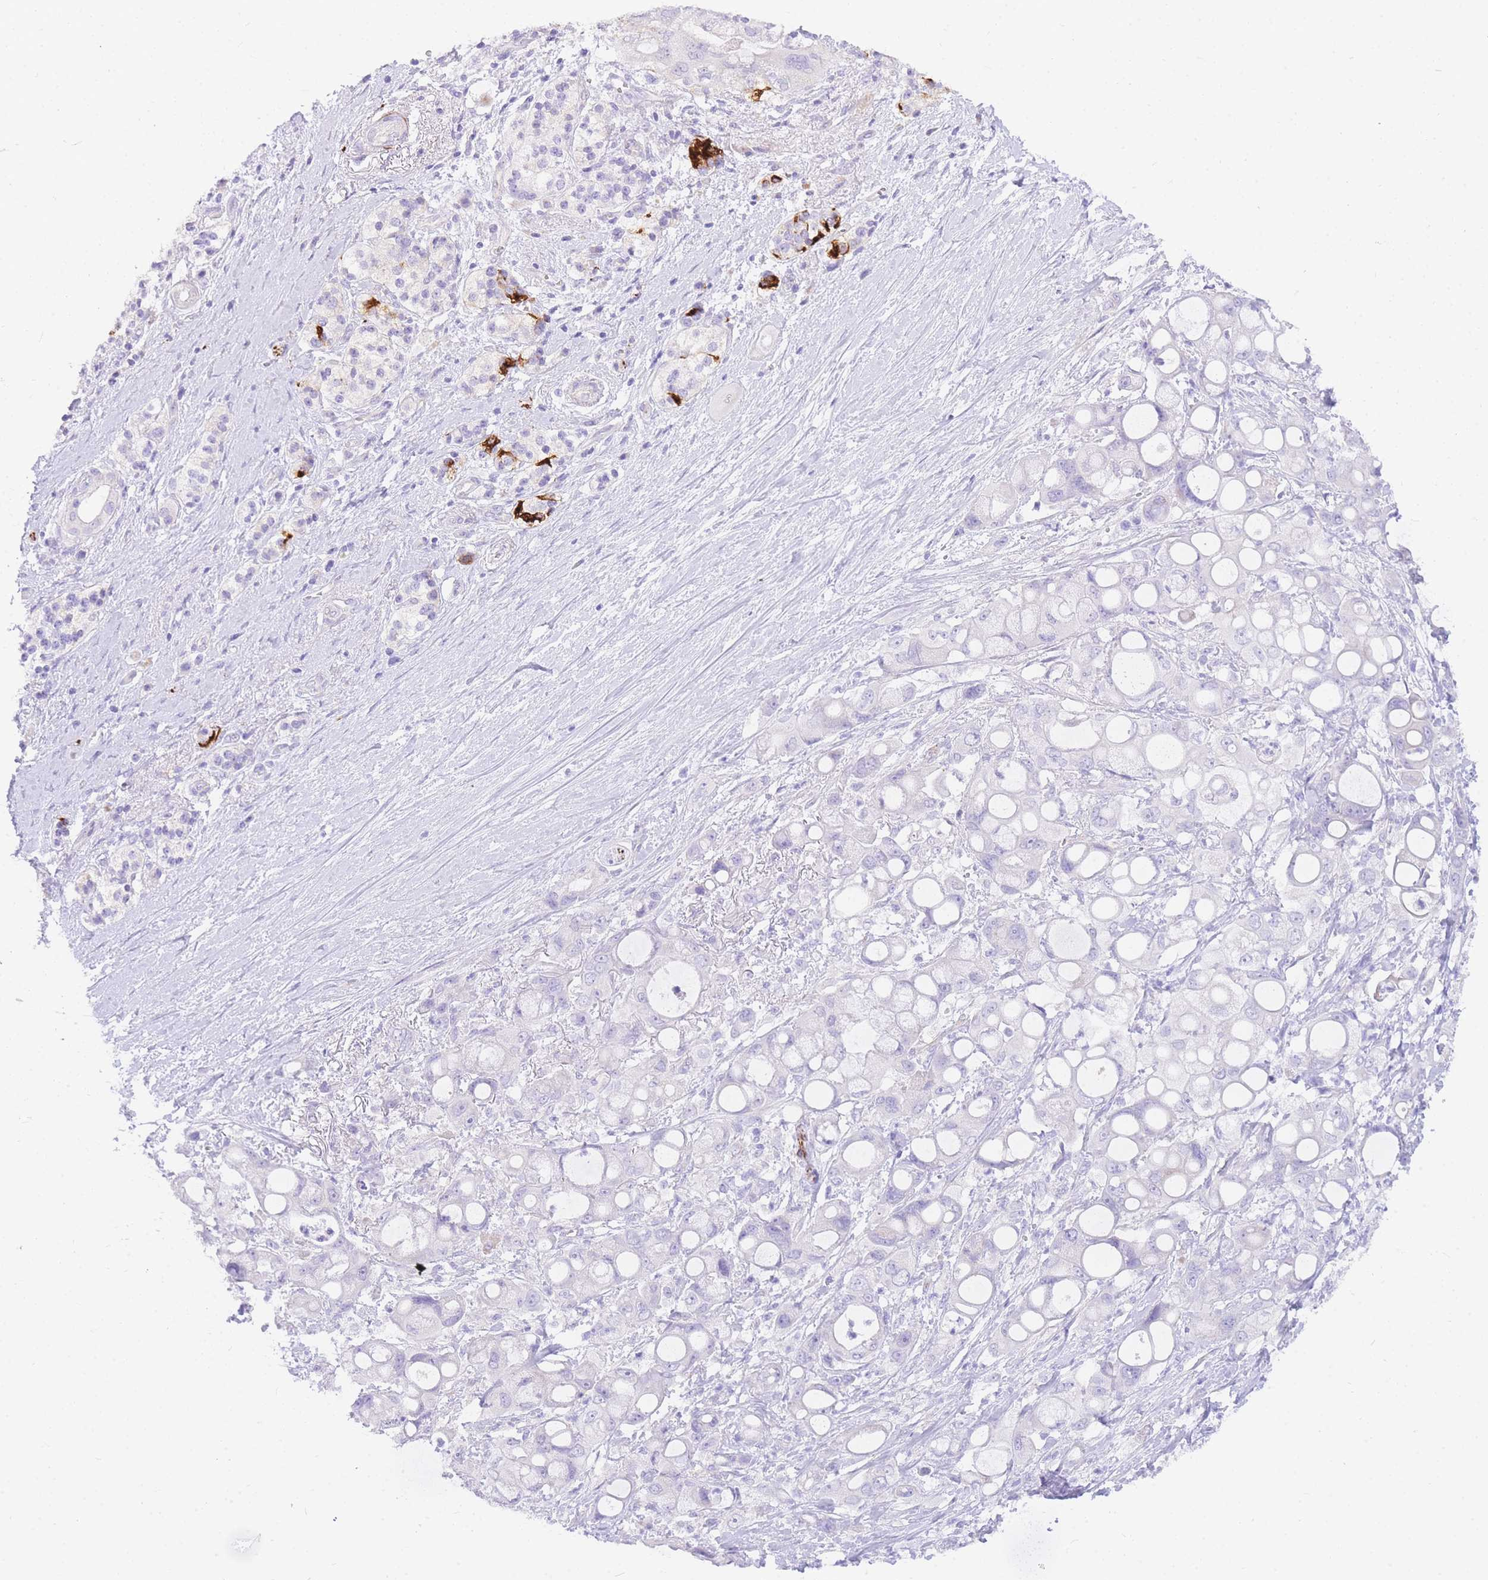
{"staining": {"intensity": "negative", "quantity": "none", "location": "none"}, "tissue": "pancreatic cancer", "cell_type": "Tumor cells", "image_type": "cancer", "snomed": [{"axis": "morphology", "description": "Adenocarcinoma, NOS"}, {"axis": "topography", "description": "Pancreas"}], "caption": "An immunohistochemistry (IHC) photomicrograph of pancreatic adenocarcinoma is shown. There is no staining in tumor cells of pancreatic adenocarcinoma.", "gene": "UPK1A", "patient": {"sex": "male", "age": 68}}